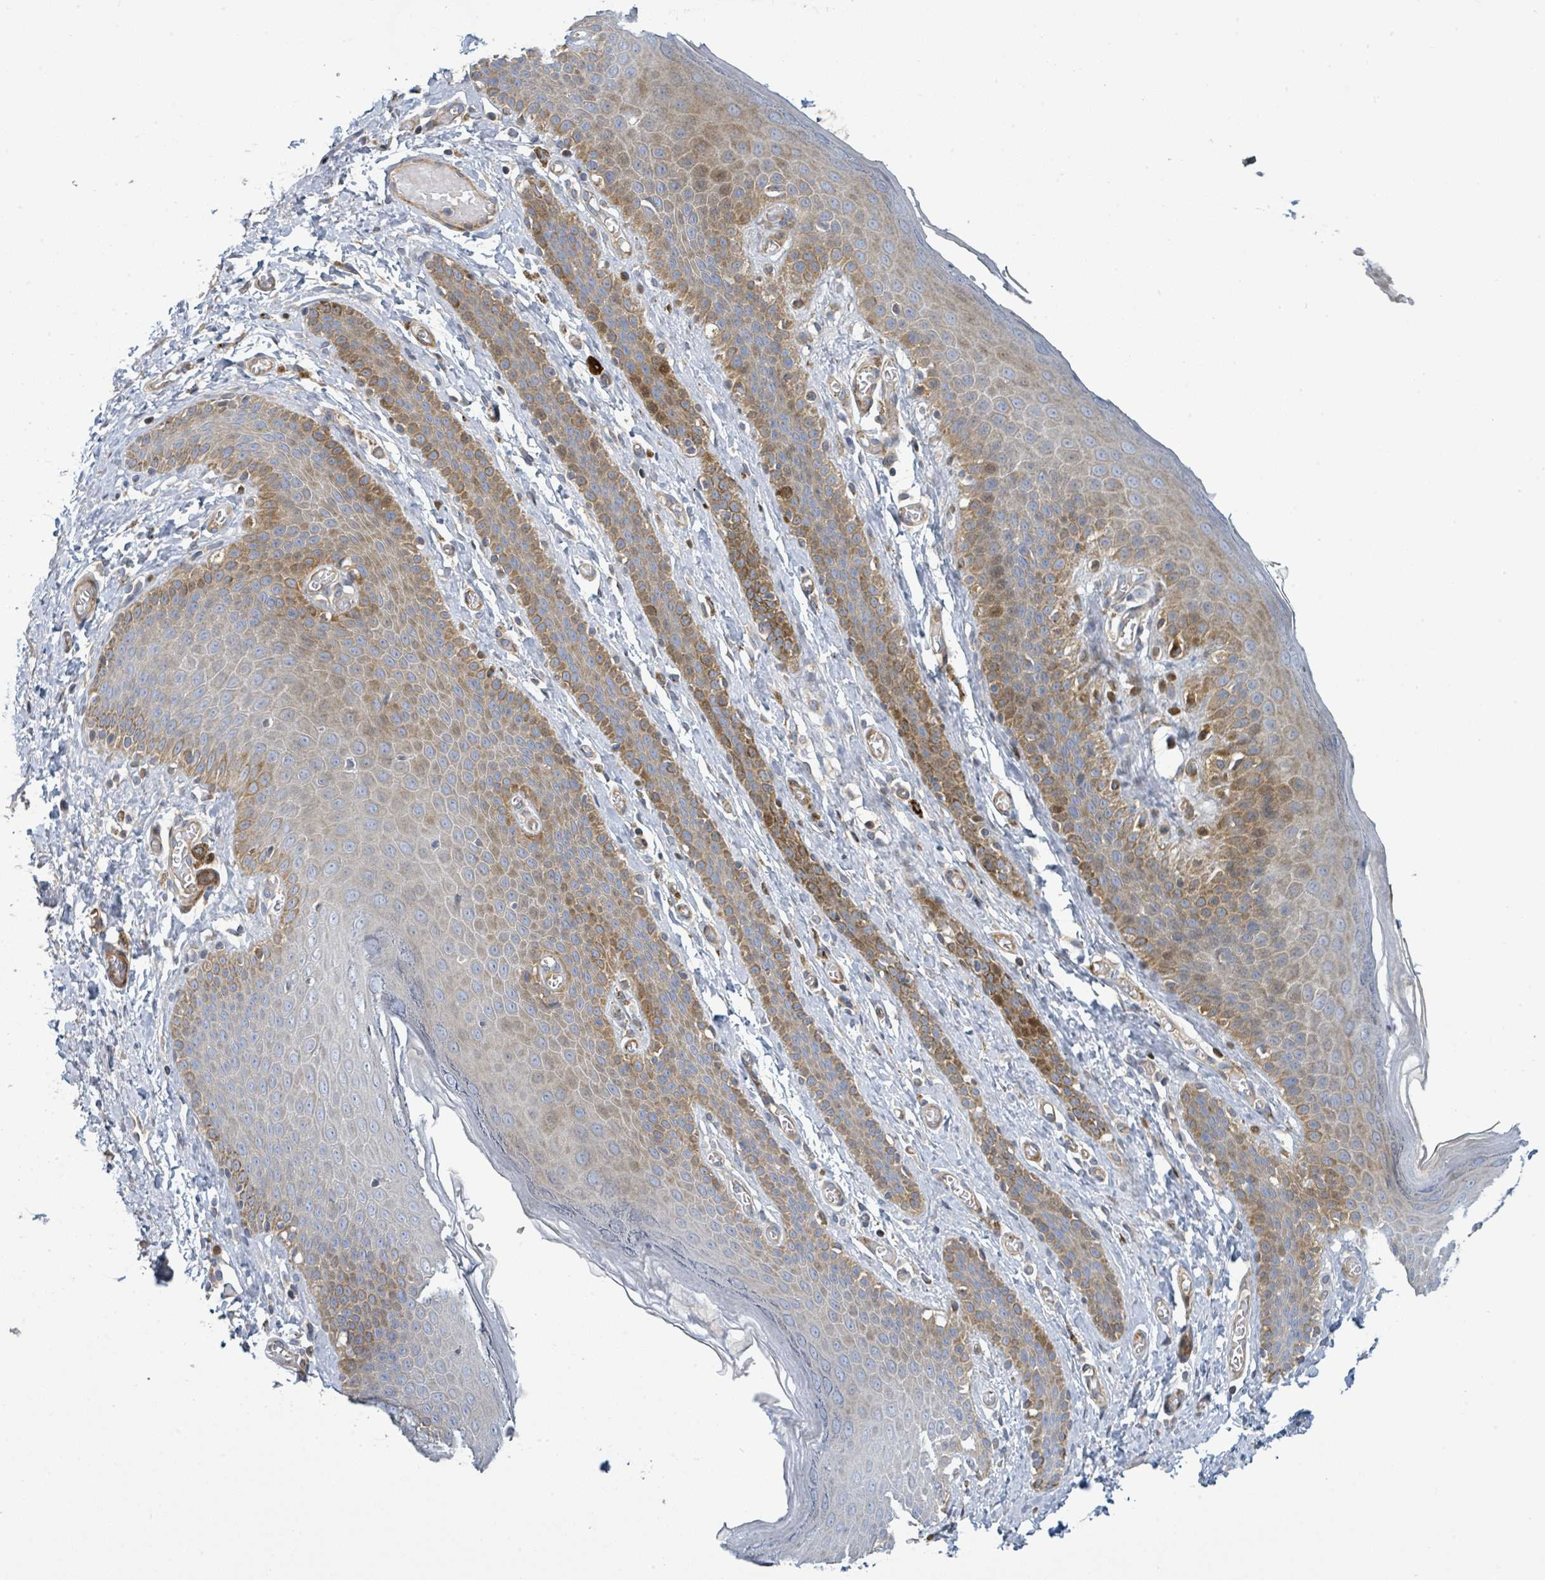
{"staining": {"intensity": "moderate", "quantity": "25%-75%", "location": "cytoplasmic/membranous"}, "tissue": "skin", "cell_type": "Epidermal cells", "image_type": "normal", "snomed": [{"axis": "morphology", "description": "Normal tissue, NOS"}, {"axis": "topography", "description": "Anal"}], "caption": "Immunohistochemistry micrograph of benign skin stained for a protein (brown), which reveals medium levels of moderate cytoplasmic/membranous positivity in about 25%-75% of epidermal cells.", "gene": "CFAP210", "patient": {"sex": "female", "age": 40}}